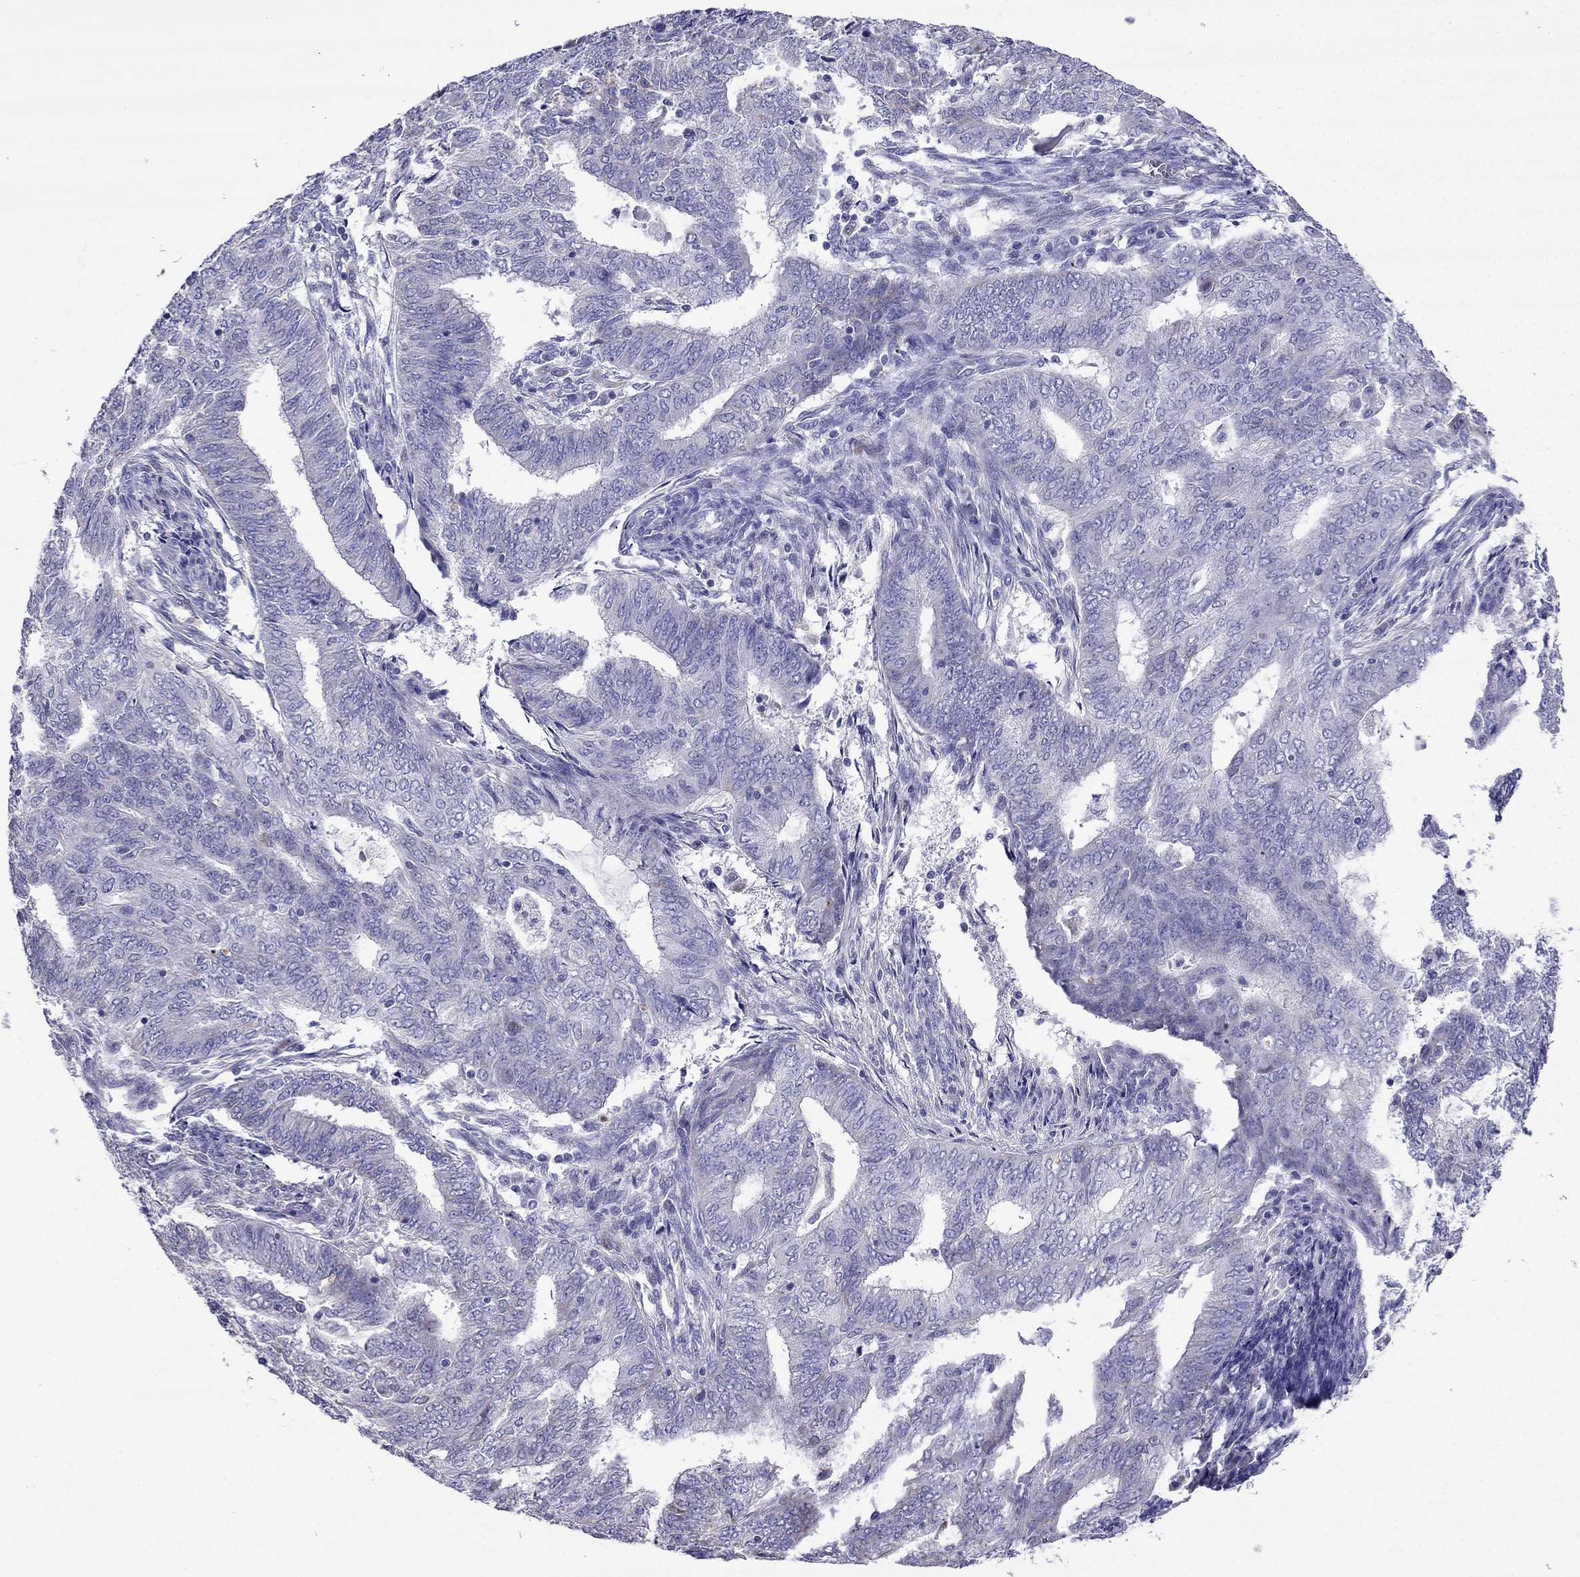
{"staining": {"intensity": "negative", "quantity": "none", "location": "none"}, "tissue": "endometrial cancer", "cell_type": "Tumor cells", "image_type": "cancer", "snomed": [{"axis": "morphology", "description": "Adenocarcinoma, NOS"}, {"axis": "topography", "description": "Endometrium"}], "caption": "This is an immunohistochemistry image of human endometrial cancer (adenocarcinoma). There is no positivity in tumor cells.", "gene": "DSC1", "patient": {"sex": "female", "age": 62}}